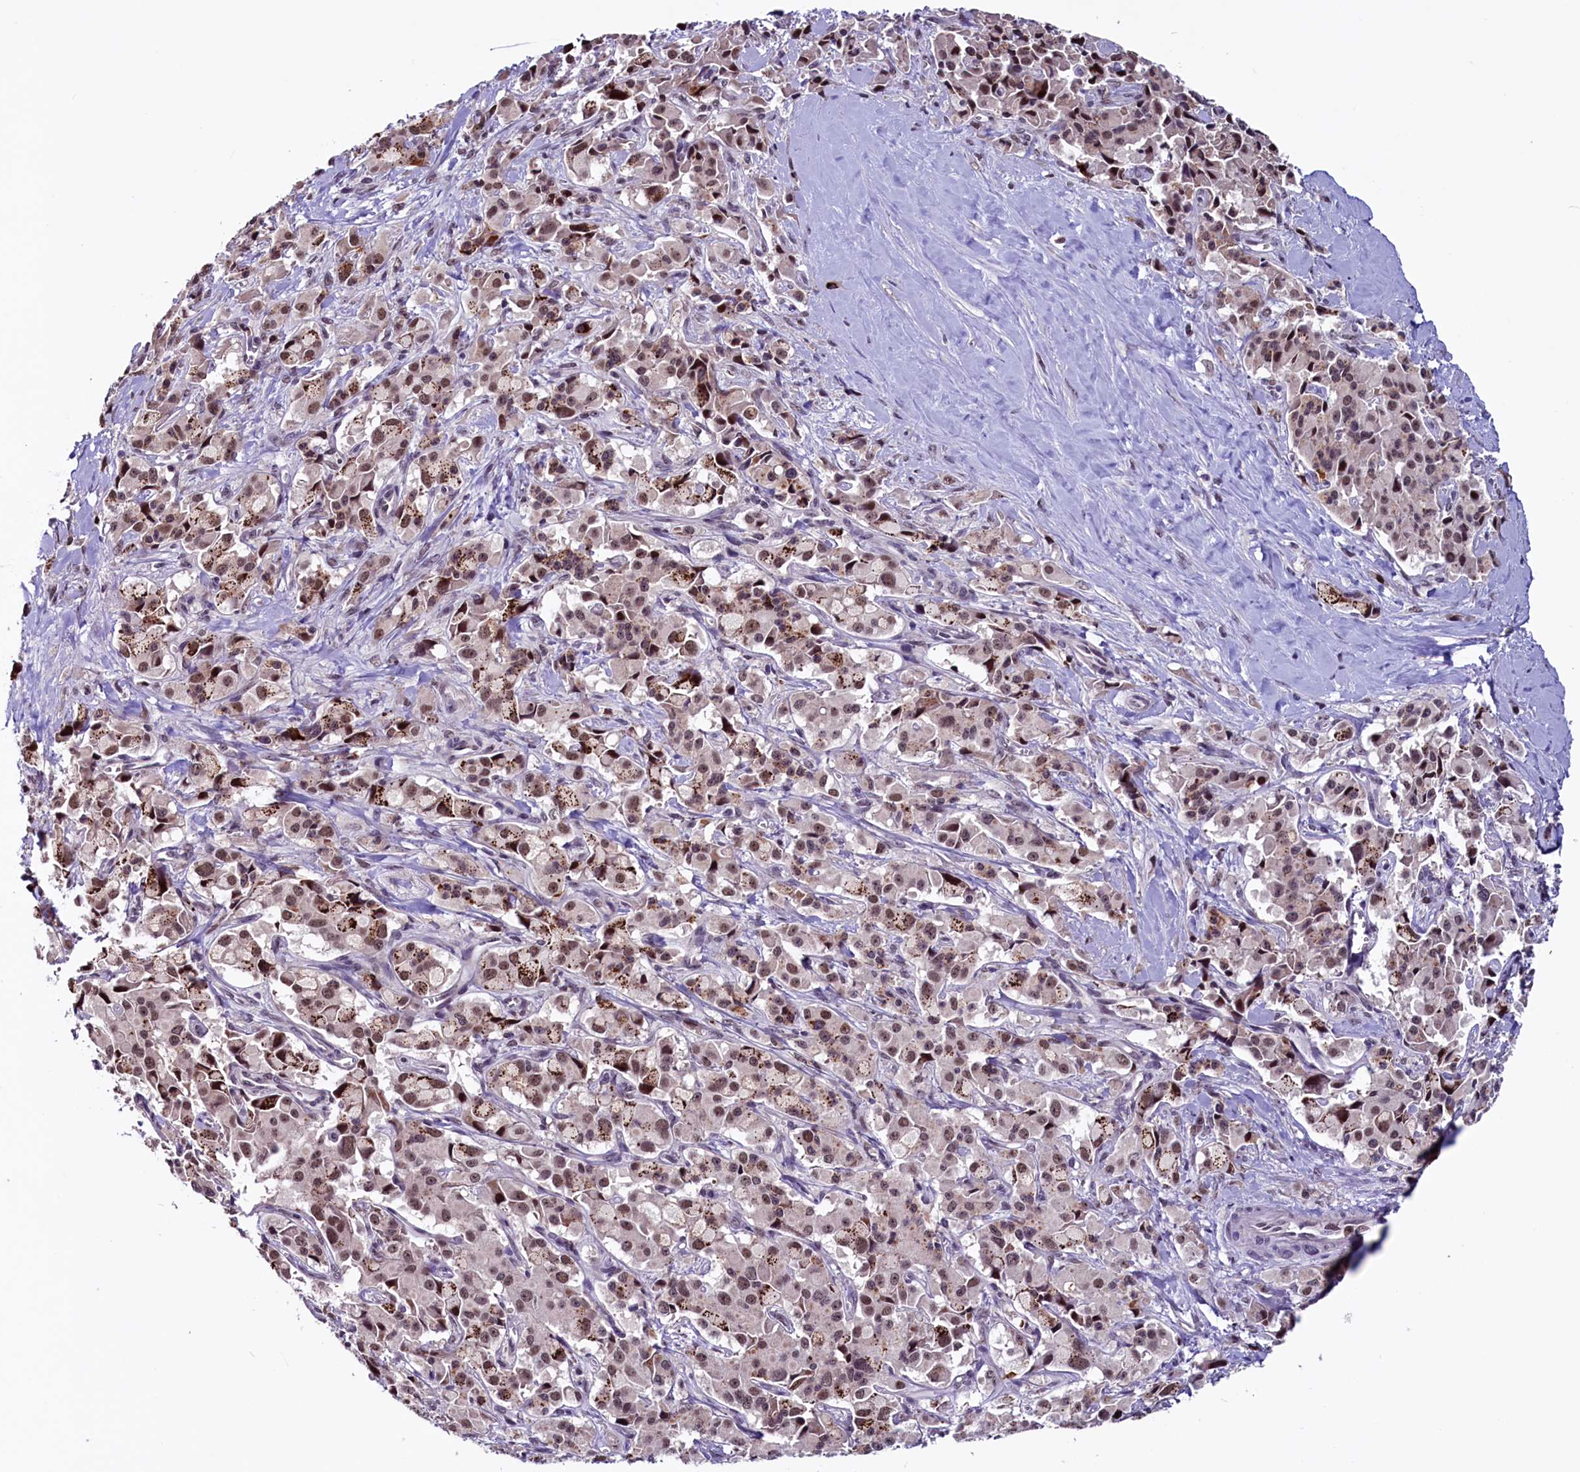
{"staining": {"intensity": "moderate", "quantity": ">75%", "location": "nuclear"}, "tissue": "pancreatic cancer", "cell_type": "Tumor cells", "image_type": "cancer", "snomed": [{"axis": "morphology", "description": "Adenocarcinoma, NOS"}, {"axis": "topography", "description": "Pancreas"}], "caption": "Immunohistochemistry (IHC) staining of pancreatic cancer, which reveals medium levels of moderate nuclear expression in about >75% of tumor cells indicating moderate nuclear protein expression. The staining was performed using DAB (3,3'-diaminobenzidine) (brown) for protein detection and nuclei were counterstained in hematoxylin (blue).", "gene": "RNMT", "patient": {"sex": "male", "age": 65}}